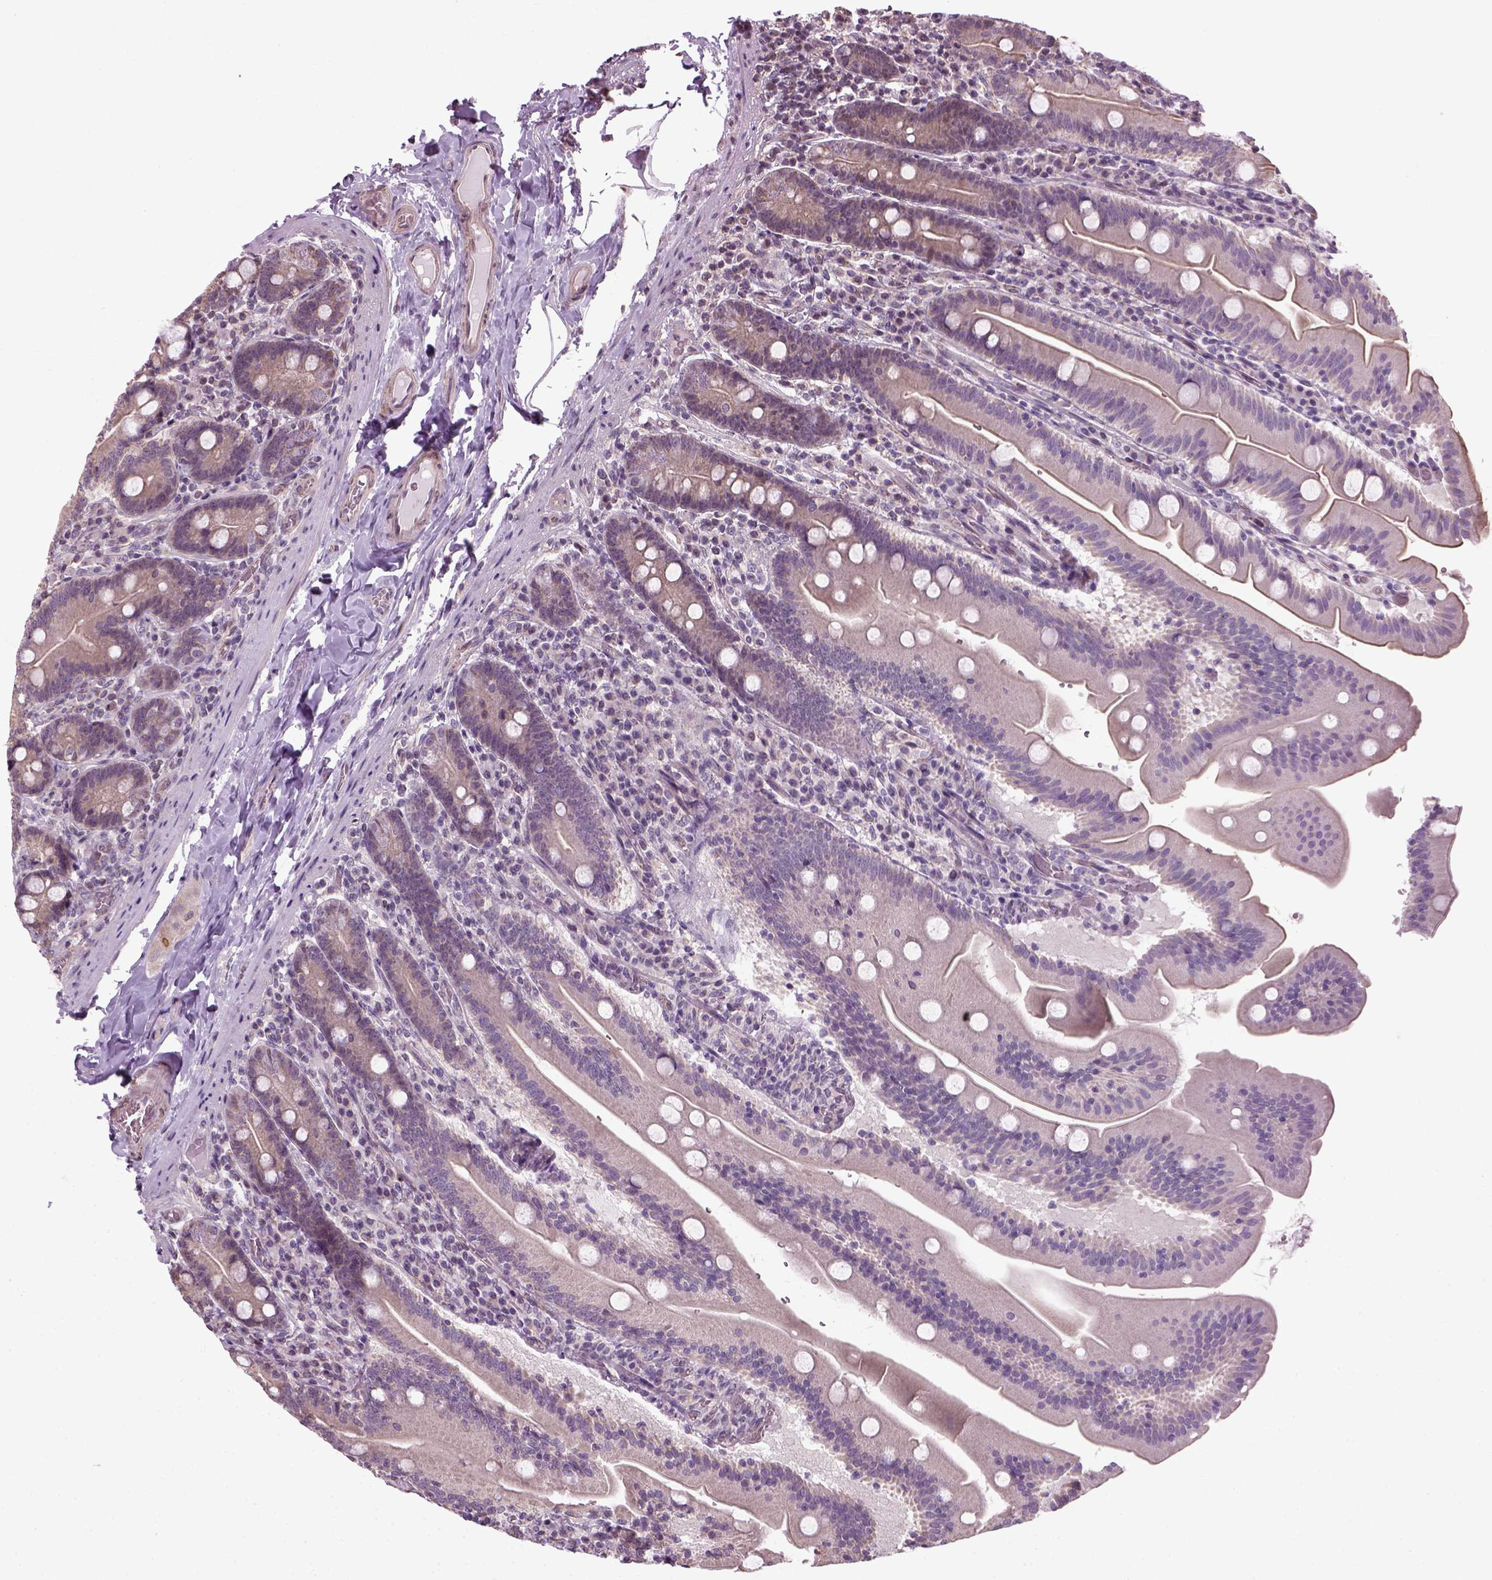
{"staining": {"intensity": "weak", "quantity": "25%-75%", "location": "cytoplasmic/membranous"}, "tissue": "small intestine", "cell_type": "Glandular cells", "image_type": "normal", "snomed": [{"axis": "morphology", "description": "Normal tissue, NOS"}, {"axis": "topography", "description": "Small intestine"}], "caption": "Approximately 25%-75% of glandular cells in normal small intestine show weak cytoplasmic/membranous protein positivity as visualized by brown immunohistochemical staining.", "gene": "XK", "patient": {"sex": "male", "age": 37}}